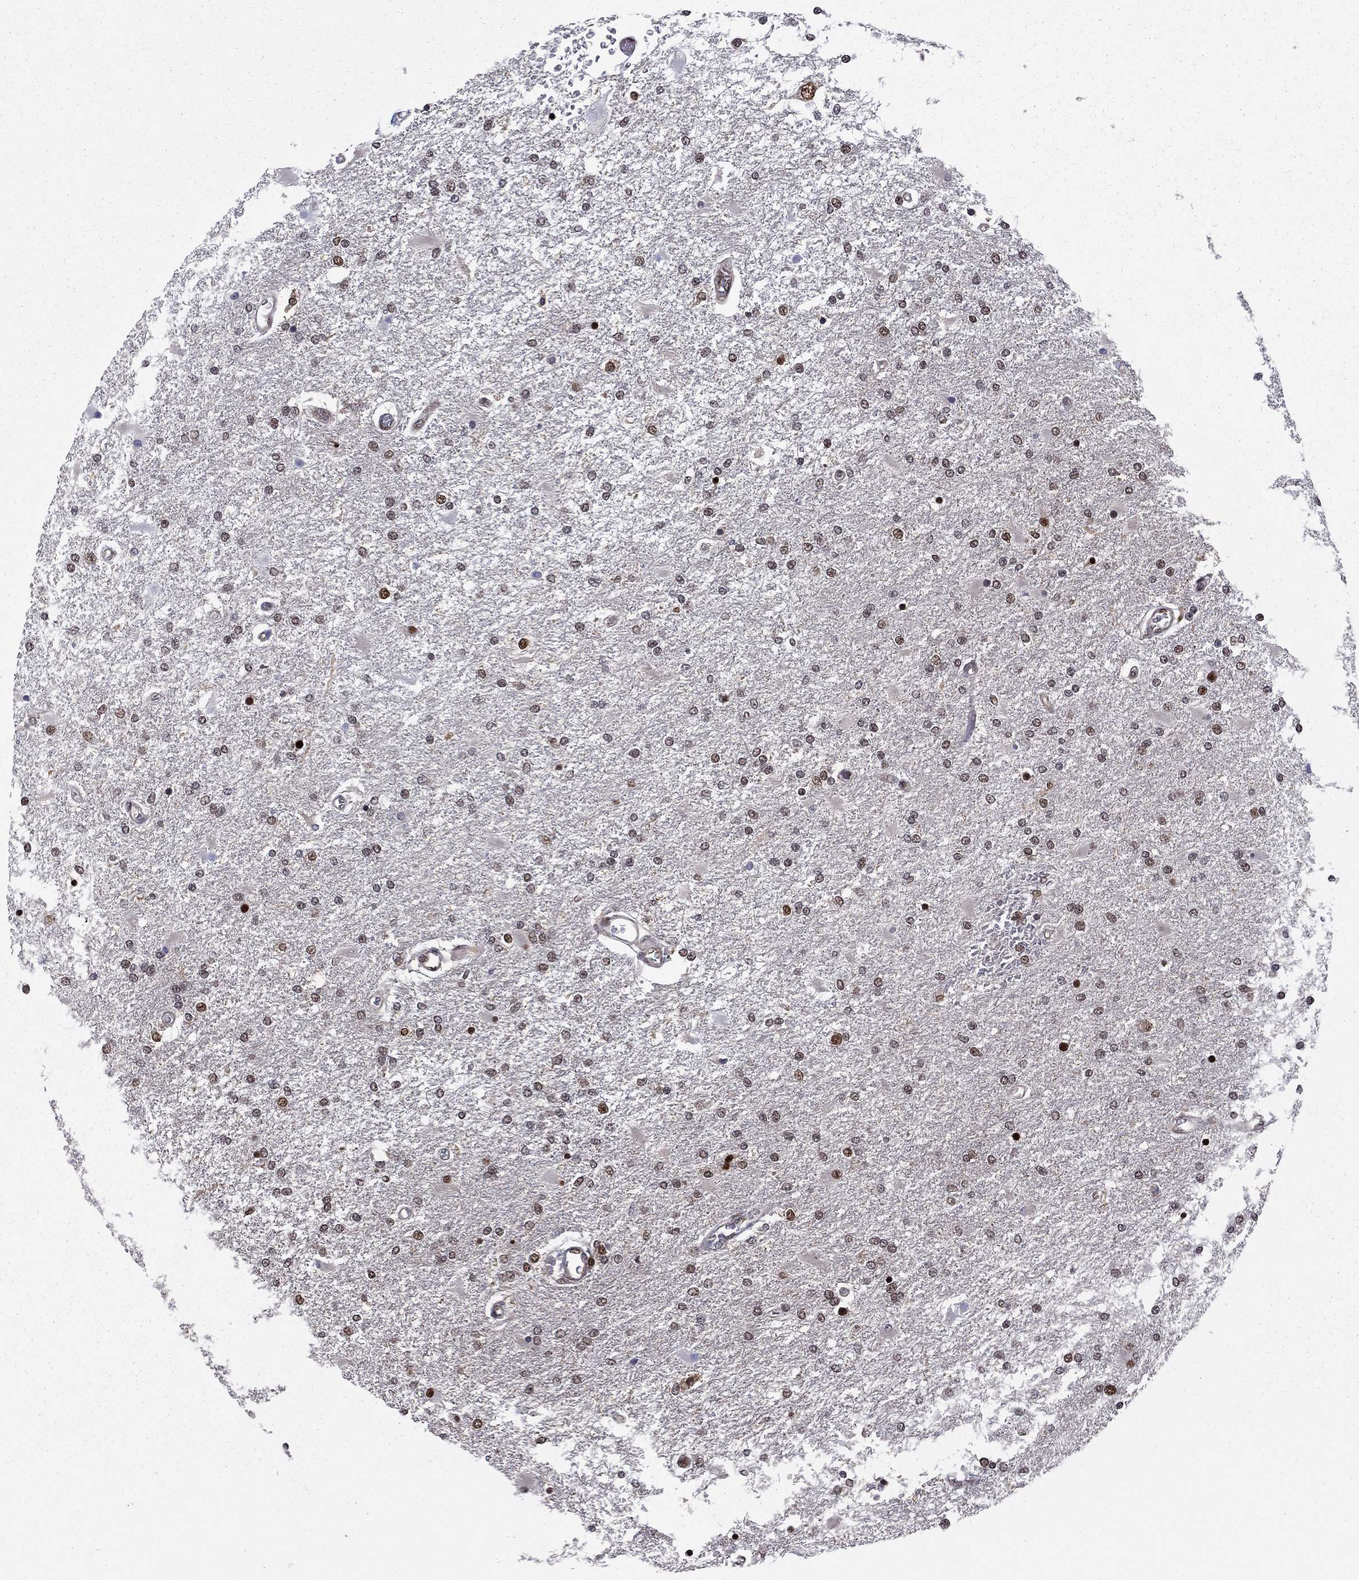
{"staining": {"intensity": "moderate", "quantity": "25%-75%", "location": "nuclear"}, "tissue": "glioma", "cell_type": "Tumor cells", "image_type": "cancer", "snomed": [{"axis": "morphology", "description": "Glioma, malignant, High grade"}, {"axis": "topography", "description": "Cerebral cortex"}], "caption": "This histopathology image reveals IHC staining of malignant glioma (high-grade), with medium moderate nuclear staining in approximately 25%-75% of tumor cells.", "gene": "PSMD2", "patient": {"sex": "male", "age": 79}}